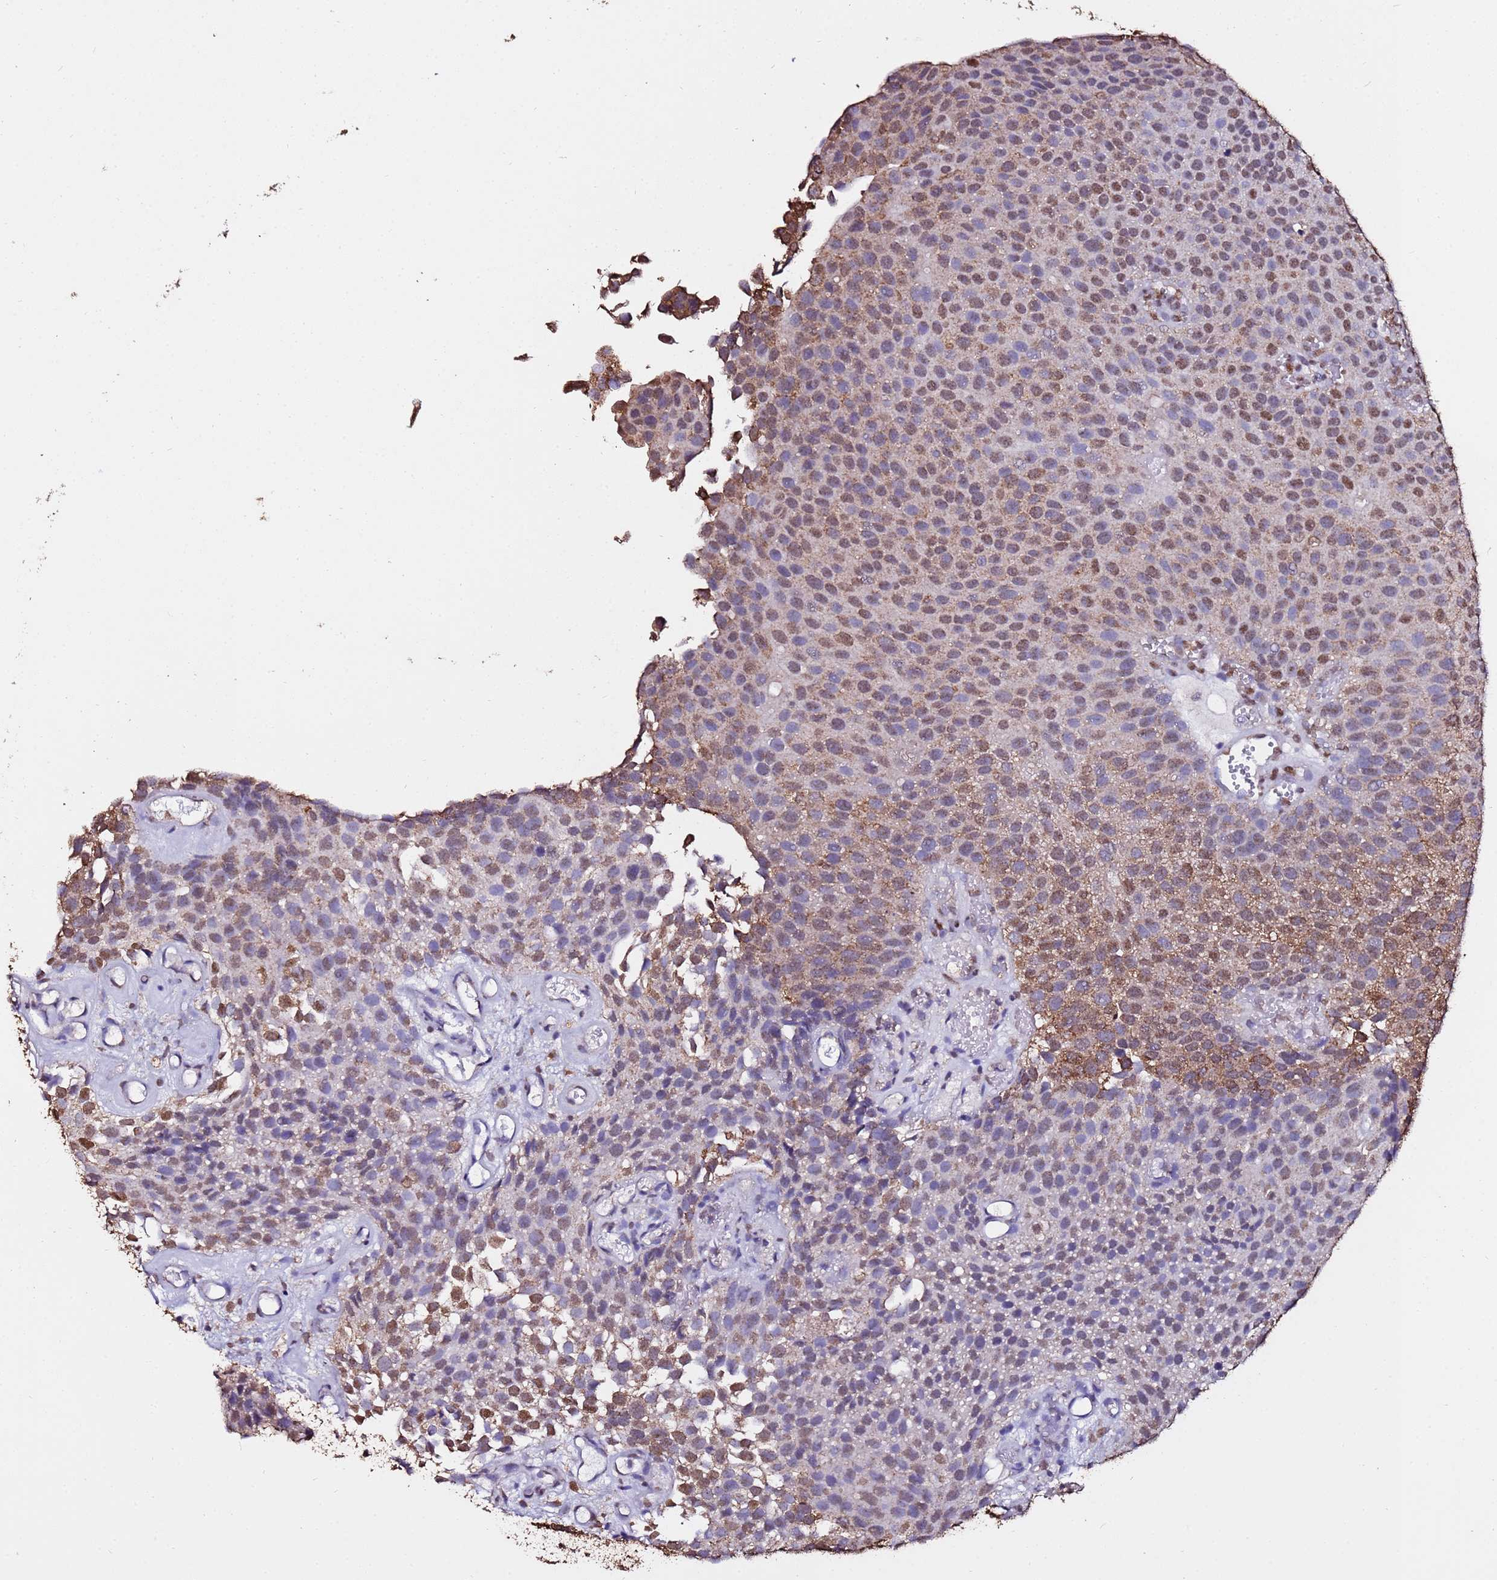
{"staining": {"intensity": "moderate", "quantity": "25%-75%", "location": "cytoplasmic/membranous,nuclear"}, "tissue": "urothelial cancer", "cell_type": "Tumor cells", "image_type": "cancer", "snomed": [{"axis": "morphology", "description": "Urothelial carcinoma, Low grade"}, {"axis": "topography", "description": "Urinary bladder"}], "caption": "A brown stain labels moderate cytoplasmic/membranous and nuclear staining of a protein in human urothelial cancer tumor cells.", "gene": "TRIP6", "patient": {"sex": "male", "age": 89}}